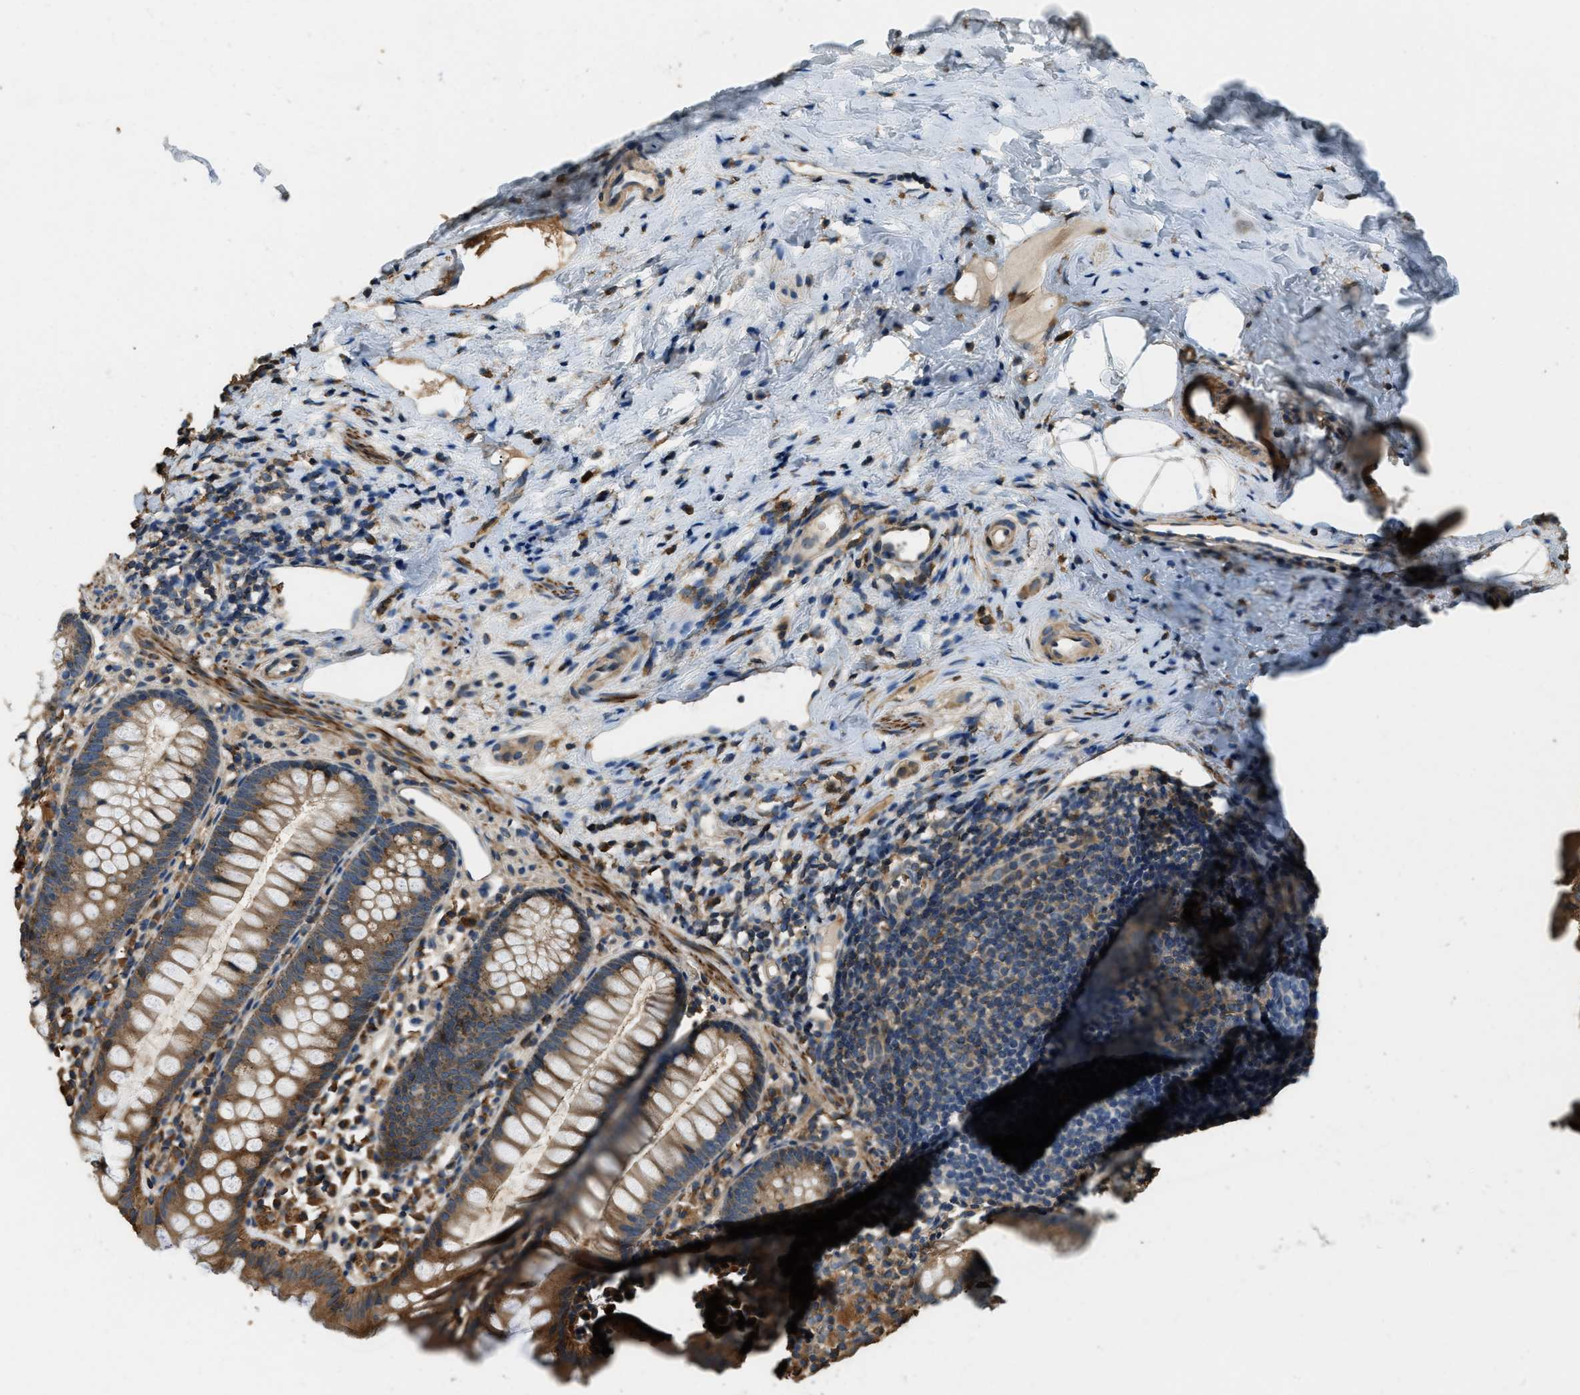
{"staining": {"intensity": "moderate", "quantity": ">75%", "location": "cytoplasmic/membranous"}, "tissue": "appendix", "cell_type": "Glandular cells", "image_type": "normal", "snomed": [{"axis": "morphology", "description": "Normal tissue, NOS"}, {"axis": "topography", "description": "Appendix"}], "caption": "A medium amount of moderate cytoplasmic/membranous positivity is appreciated in approximately >75% of glandular cells in unremarkable appendix.", "gene": "ERGIC1", "patient": {"sex": "female", "age": 20}}